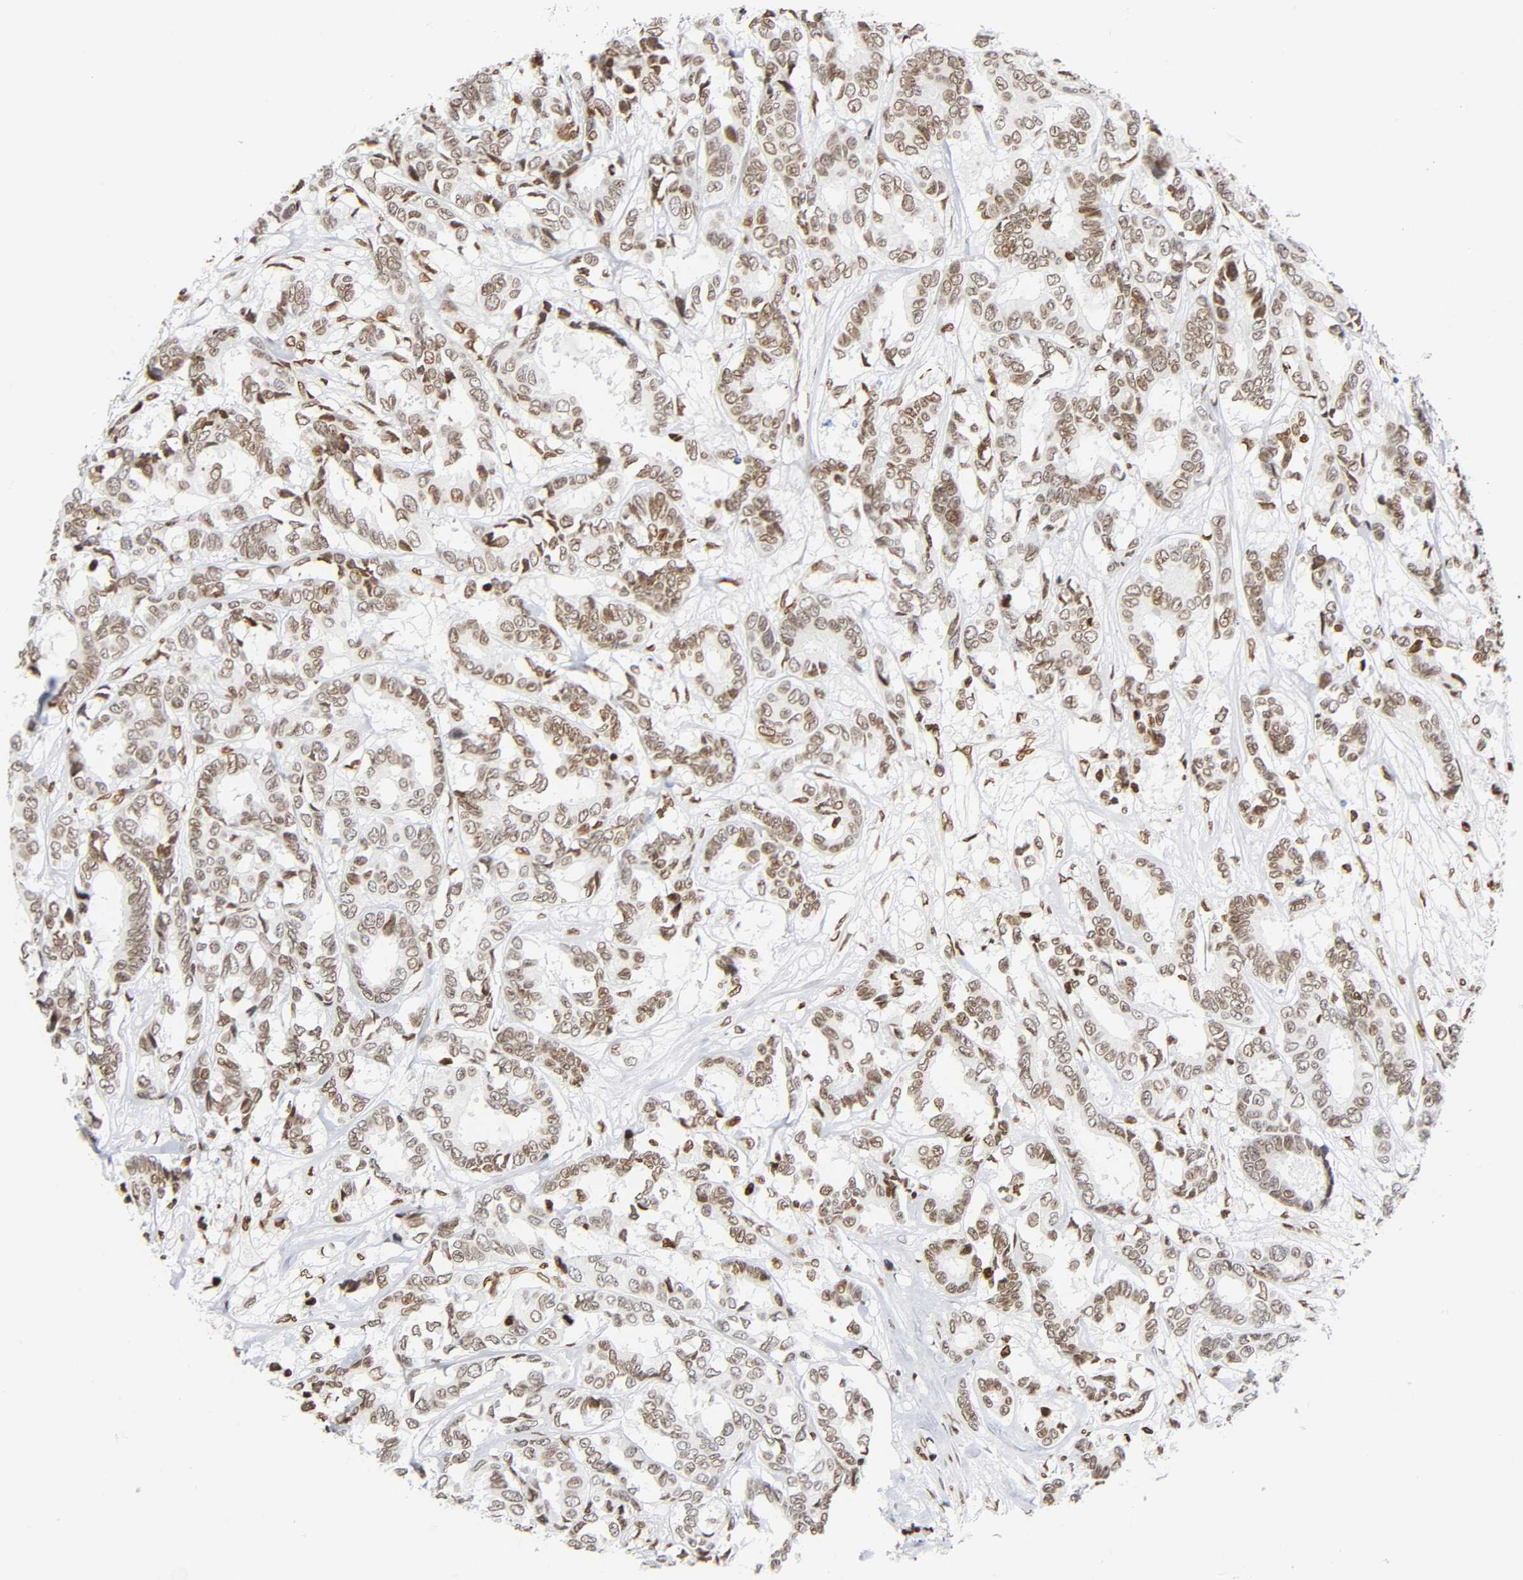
{"staining": {"intensity": "moderate", "quantity": ">75%", "location": "nuclear"}, "tissue": "breast cancer", "cell_type": "Tumor cells", "image_type": "cancer", "snomed": [{"axis": "morphology", "description": "Duct carcinoma"}, {"axis": "topography", "description": "Breast"}], "caption": "Breast cancer stained with DAB immunohistochemistry reveals medium levels of moderate nuclear staining in about >75% of tumor cells.", "gene": "HOXA6", "patient": {"sex": "female", "age": 87}}